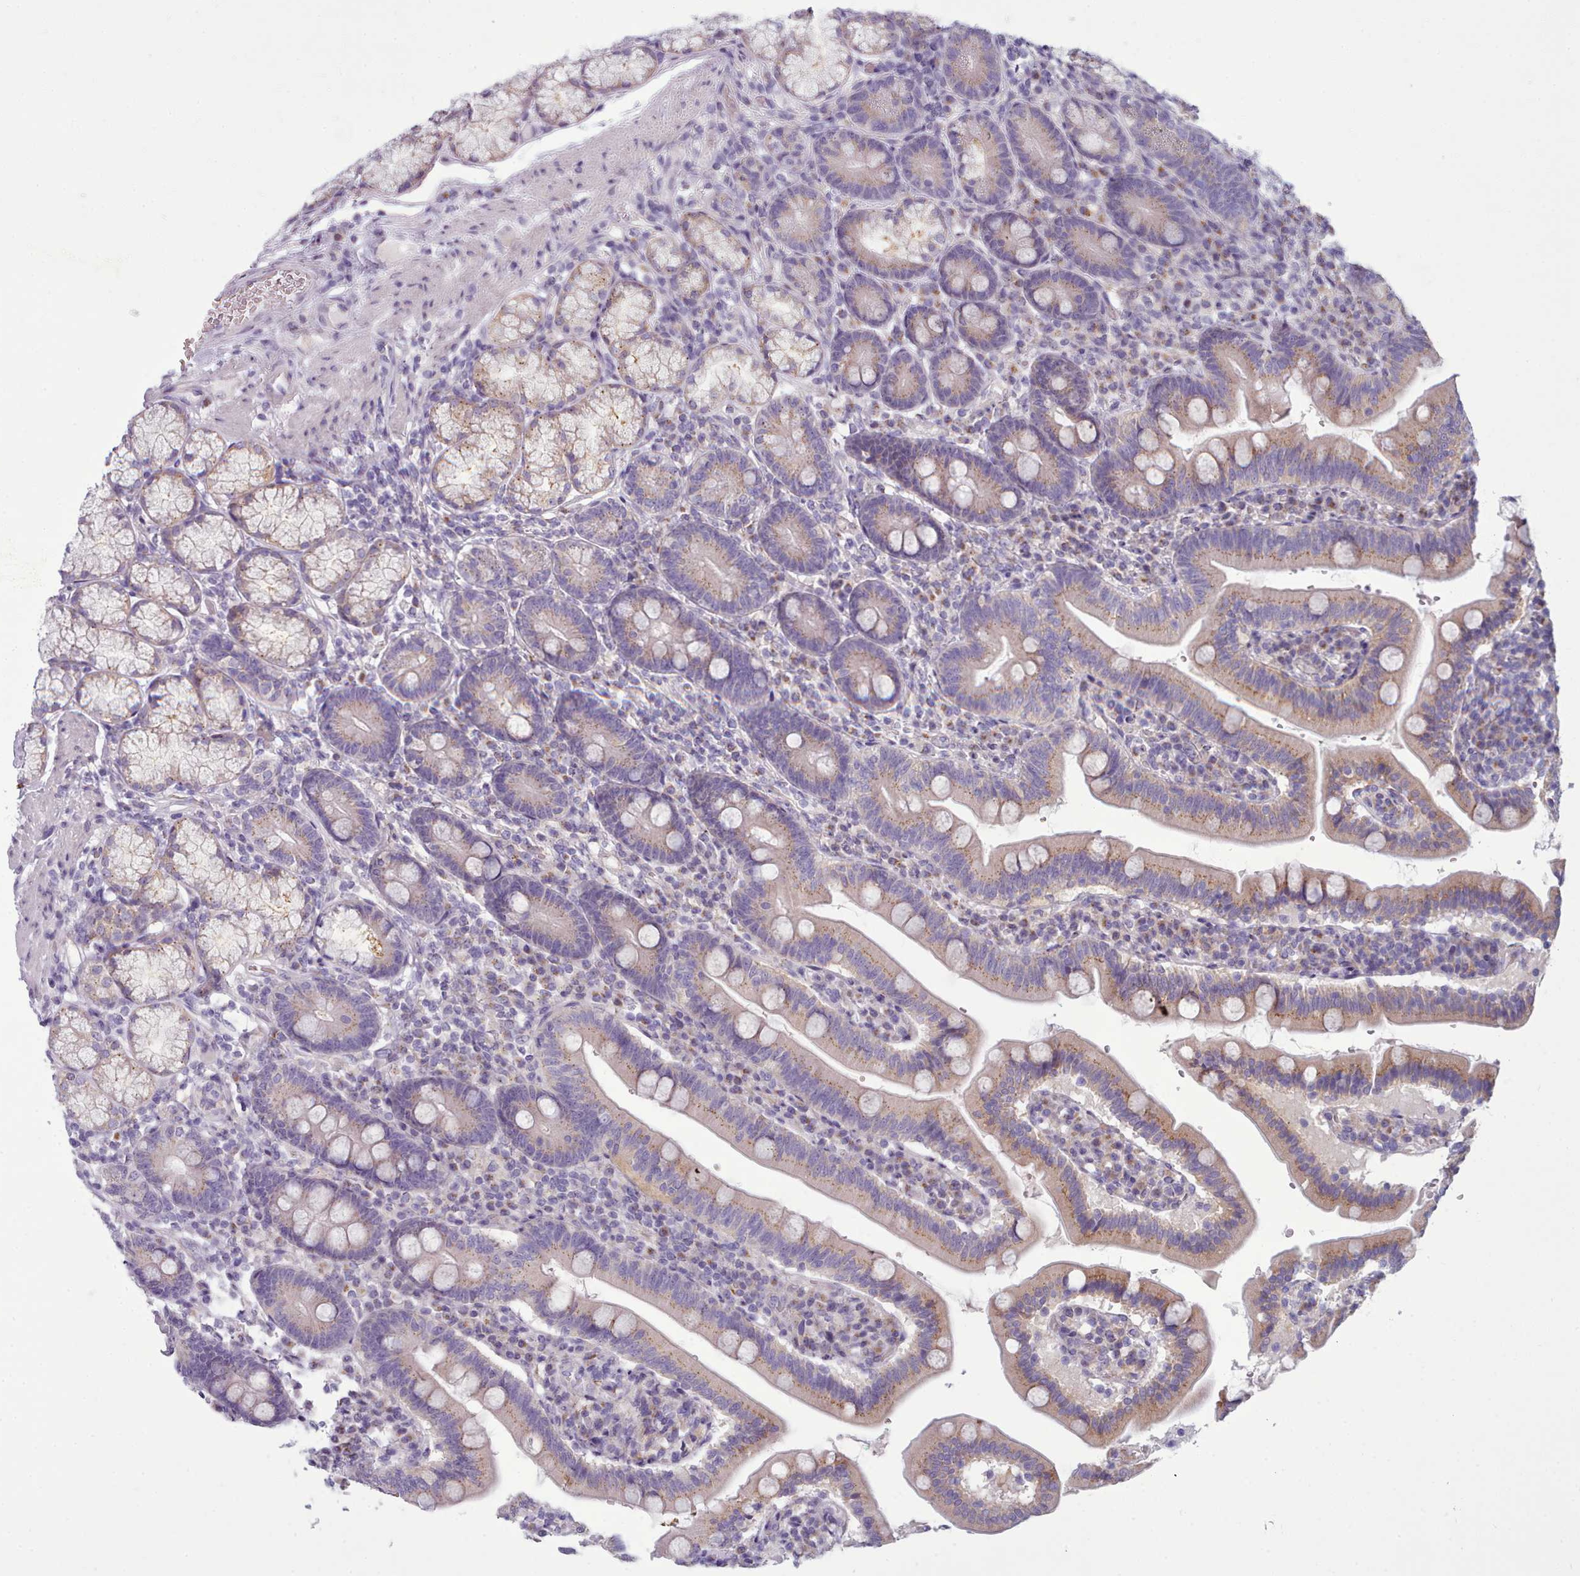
{"staining": {"intensity": "moderate", "quantity": ">75%", "location": "cytoplasmic/membranous"}, "tissue": "duodenum", "cell_type": "Glandular cells", "image_type": "normal", "snomed": [{"axis": "morphology", "description": "Normal tissue, NOS"}, {"axis": "topography", "description": "Duodenum"}], "caption": "Duodenum stained with DAB immunohistochemistry shows medium levels of moderate cytoplasmic/membranous expression in approximately >75% of glandular cells.", "gene": "MYRFL", "patient": {"sex": "female", "age": 67}}